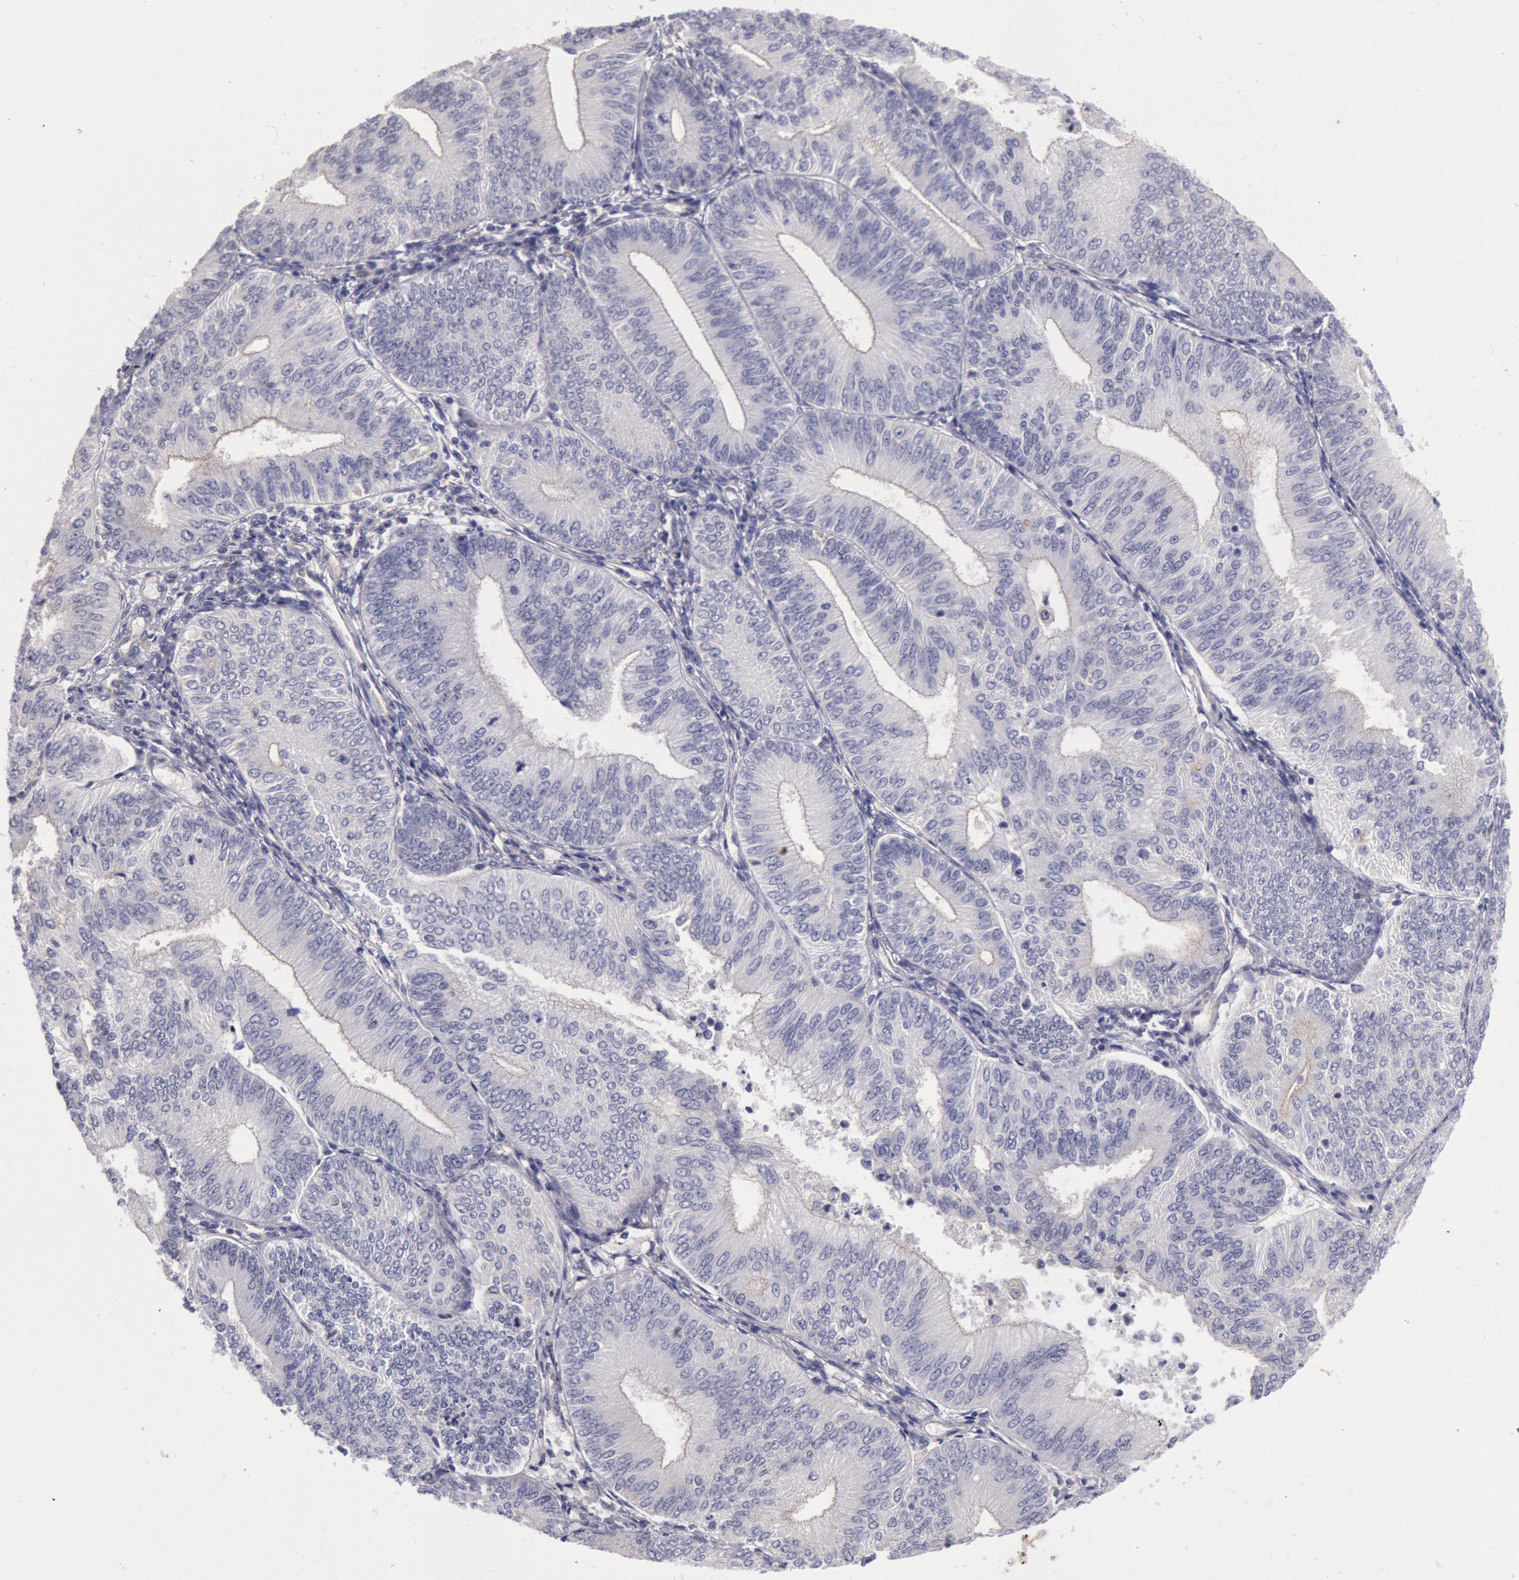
{"staining": {"intensity": "negative", "quantity": "none", "location": "none"}, "tissue": "endometrial cancer", "cell_type": "Tumor cells", "image_type": "cancer", "snomed": [{"axis": "morphology", "description": "Adenocarcinoma, NOS"}, {"axis": "topography", "description": "Endometrium"}], "caption": "This photomicrograph is of endometrial cancer stained with immunohistochemistry (IHC) to label a protein in brown with the nuclei are counter-stained blue. There is no staining in tumor cells.", "gene": "MYO5A", "patient": {"sex": "female", "age": 55}}